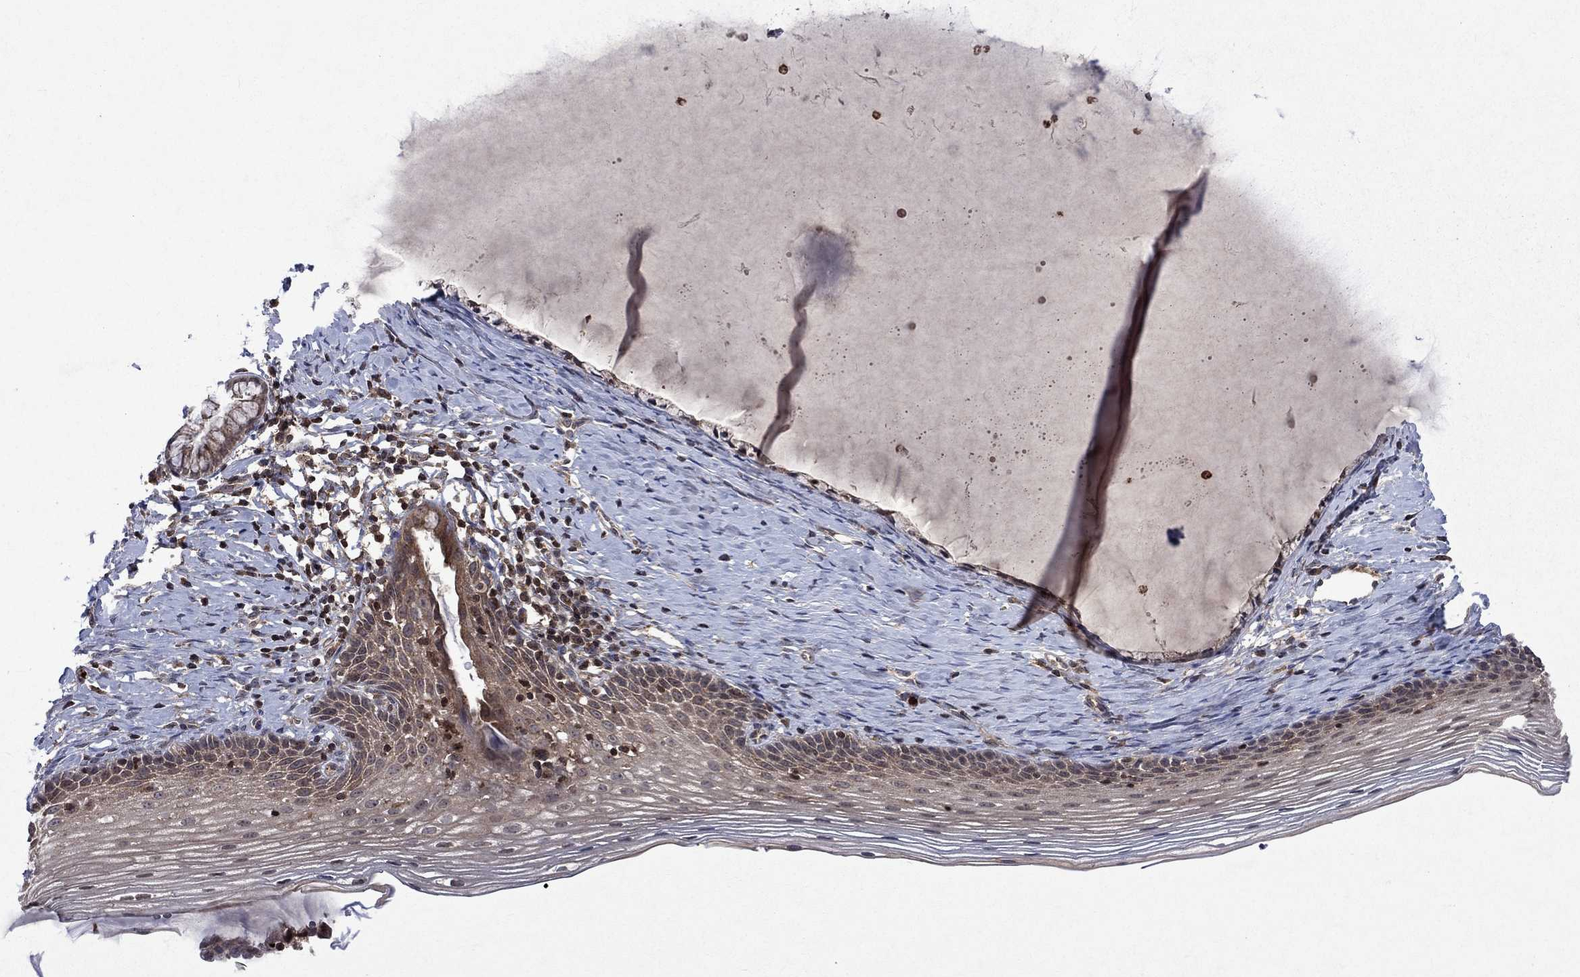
{"staining": {"intensity": "negative", "quantity": "none", "location": "none"}, "tissue": "cervix", "cell_type": "Glandular cells", "image_type": "normal", "snomed": [{"axis": "morphology", "description": "Normal tissue, NOS"}, {"axis": "topography", "description": "Cervix"}], "caption": "A micrograph of cervix stained for a protein displays no brown staining in glandular cells. (IHC, brightfield microscopy, high magnification).", "gene": "TMEM33", "patient": {"sex": "female", "age": 39}}